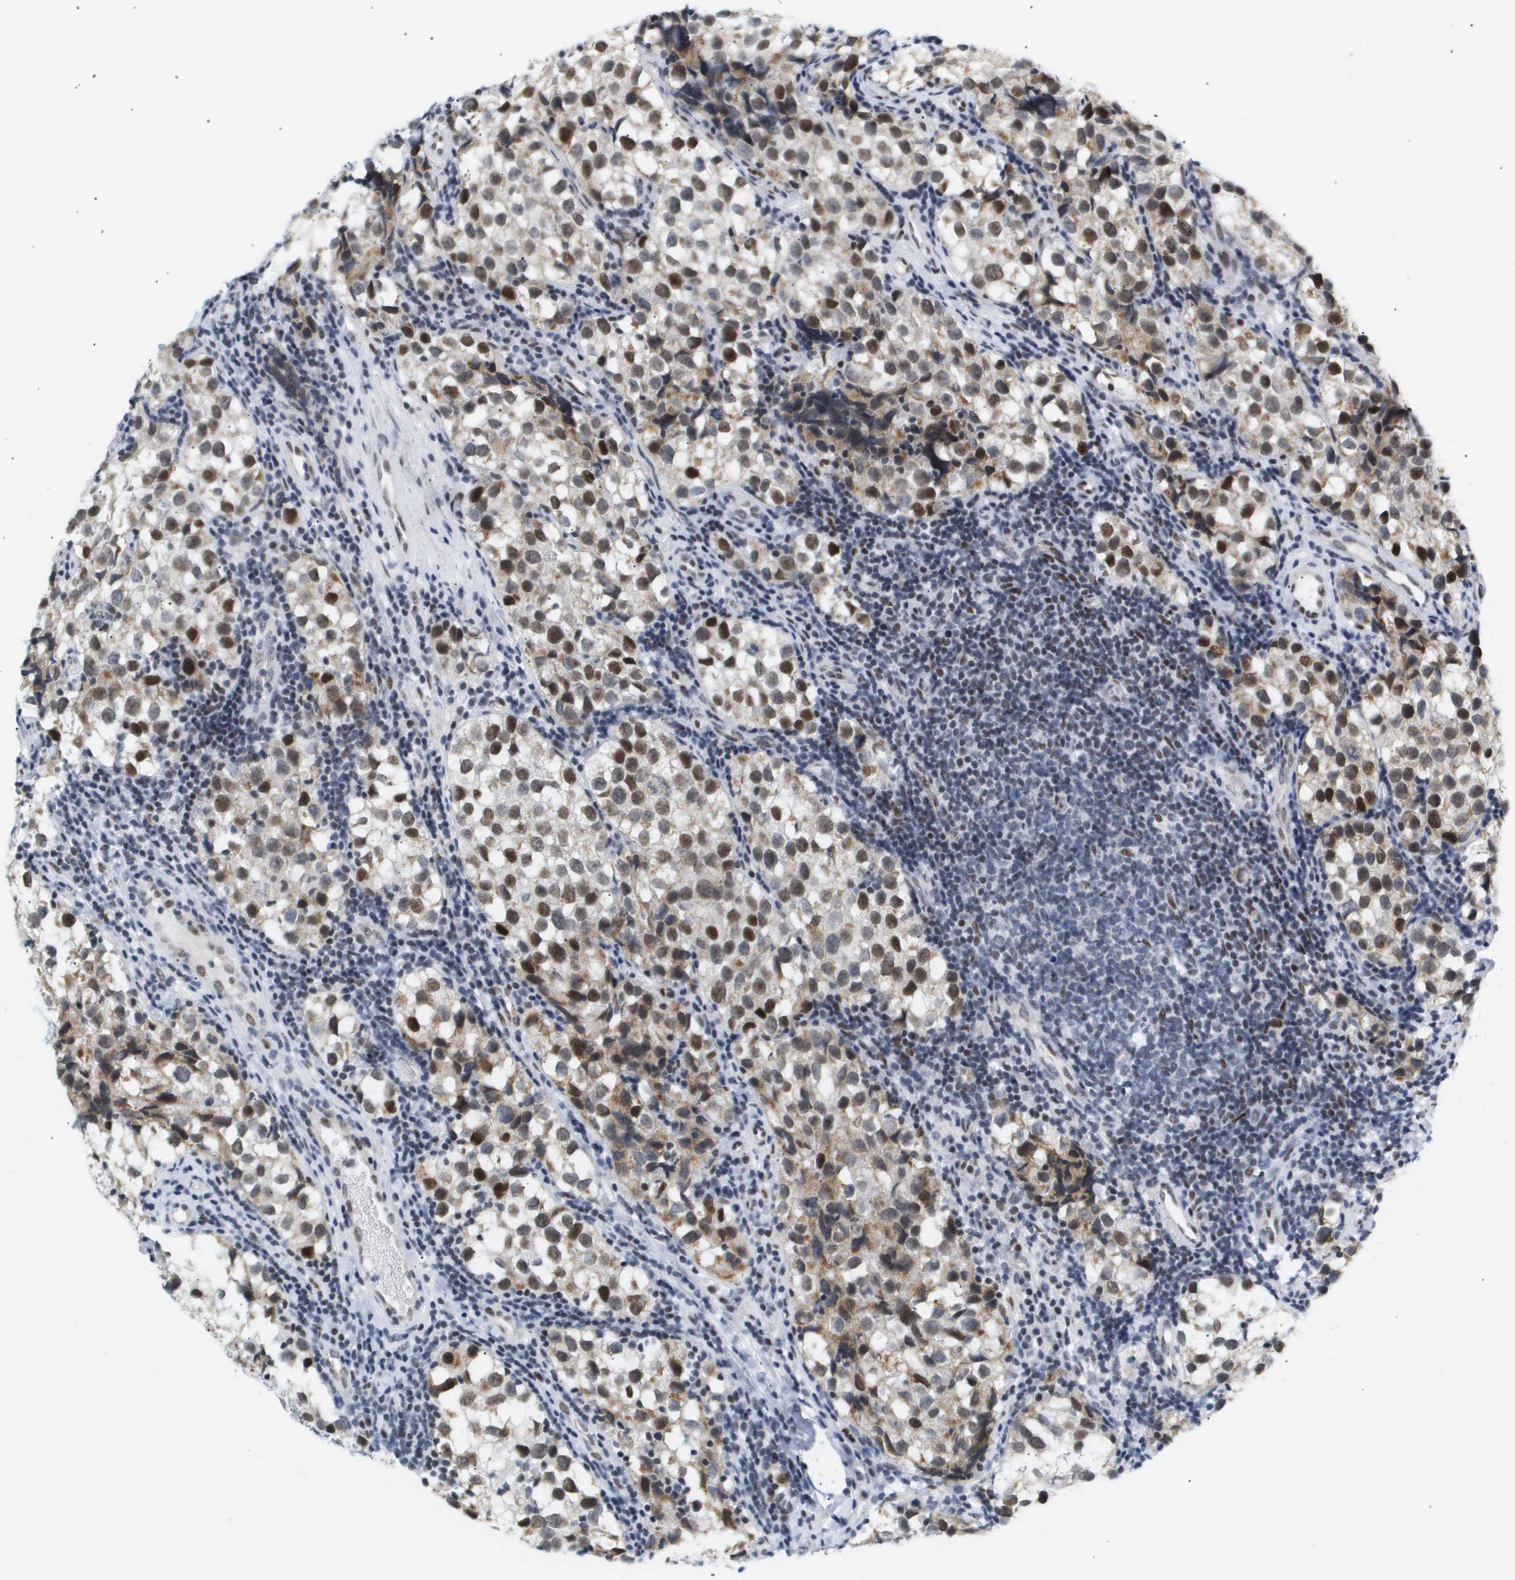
{"staining": {"intensity": "strong", "quantity": ">75%", "location": "nuclear"}, "tissue": "testis cancer", "cell_type": "Tumor cells", "image_type": "cancer", "snomed": [{"axis": "morphology", "description": "Seminoma, NOS"}, {"axis": "topography", "description": "Testis"}], "caption": "A histopathology image showing strong nuclear staining in approximately >75% of tumor cells in testis cancer, as visualized by brown immunohistochemical staining.", "gene": "PPARD", "patient": {"sex": "male", "age": 39}}